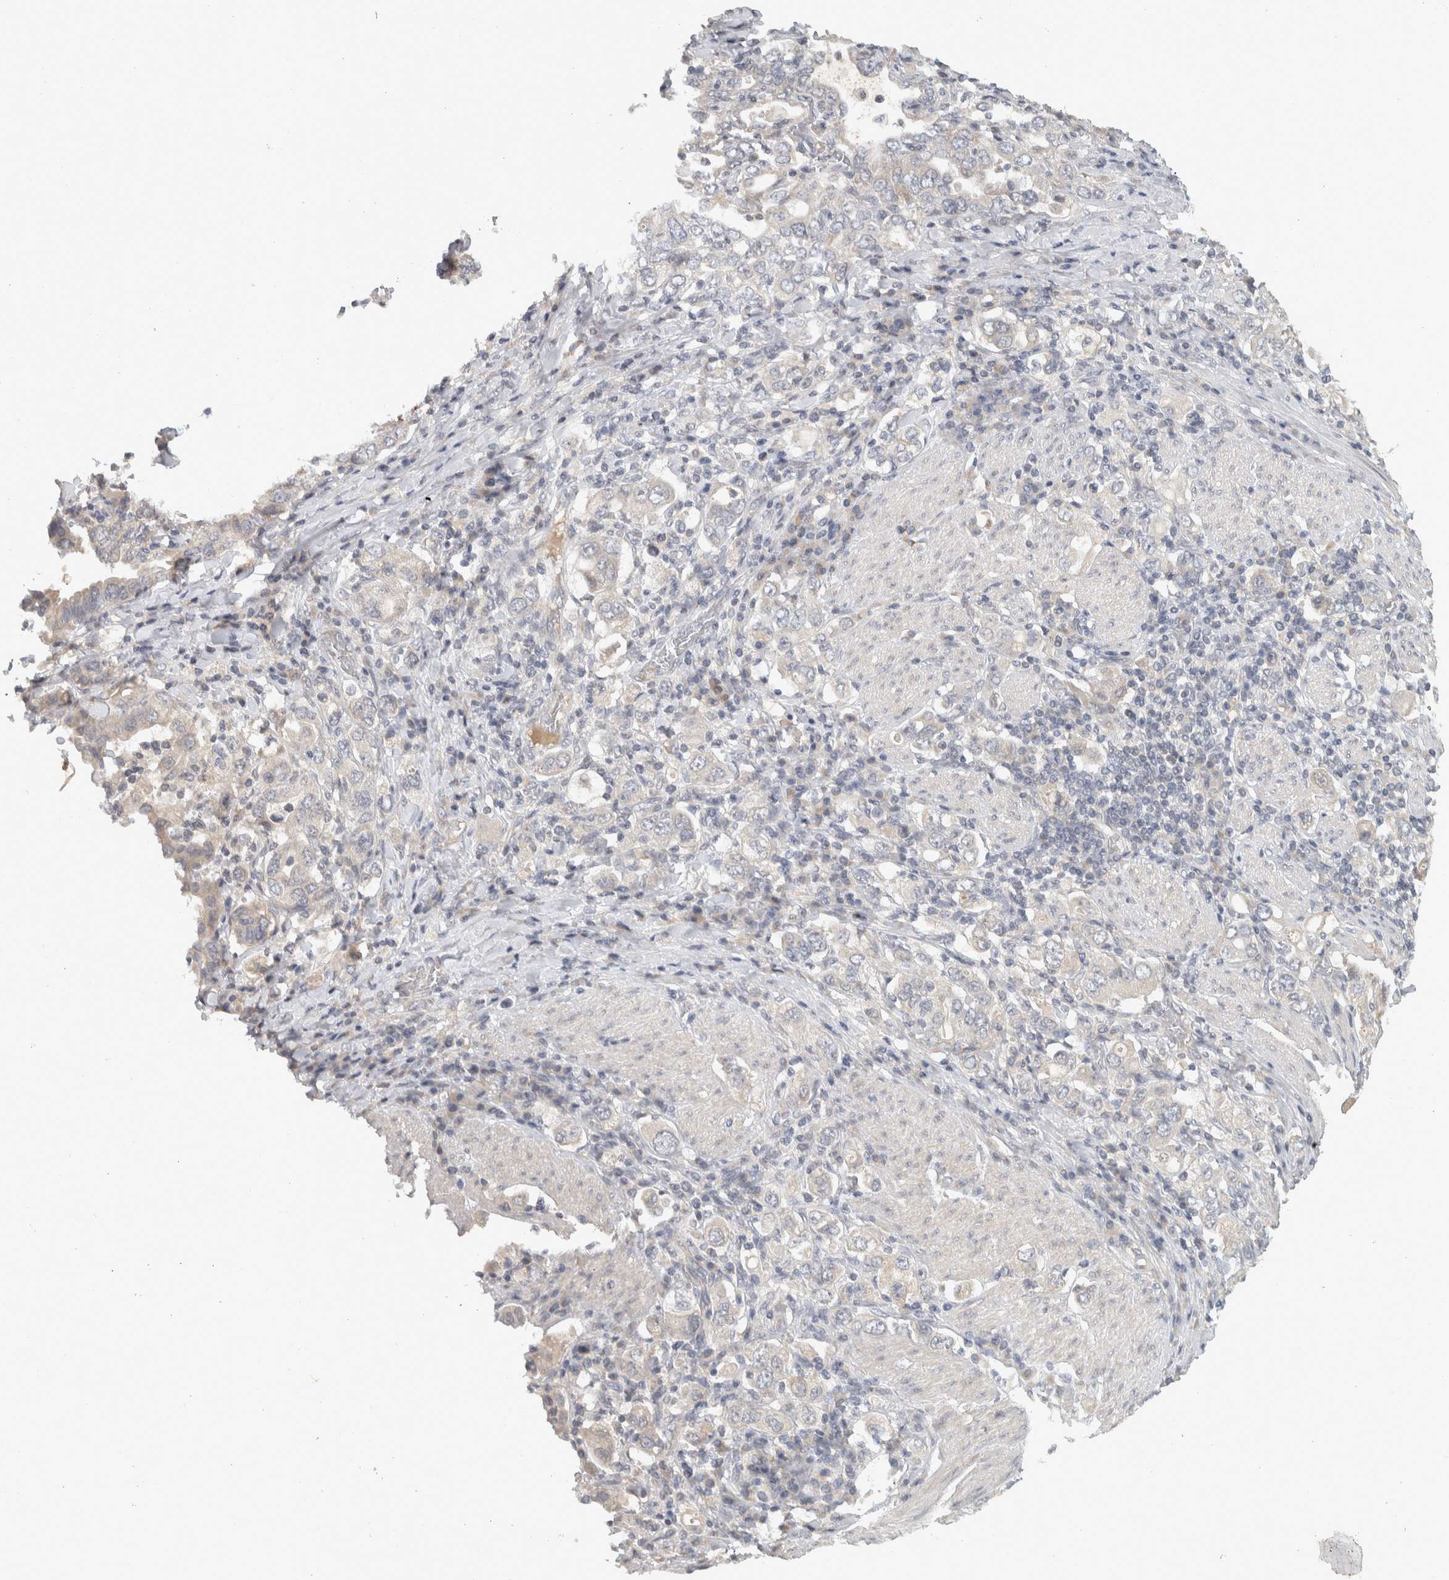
{"staining": {"intensity": "negative", "quantity": "none", "location": "none"}, "tissue": "stomach cancer", "cell_type": "Tumor cells", "image_type": "cancer", "snomed": [{"axis": "morphology", "description": "Adenocarcinoma, NOS"}, {"axis": "topography", "description": "Stomach, upper"}], "caption": "Tumor cells show no significant positivity in stomach cancer (adenocarcinoma).", "gene": "AFP", "patient": {"sex": "male", "age": 62}}